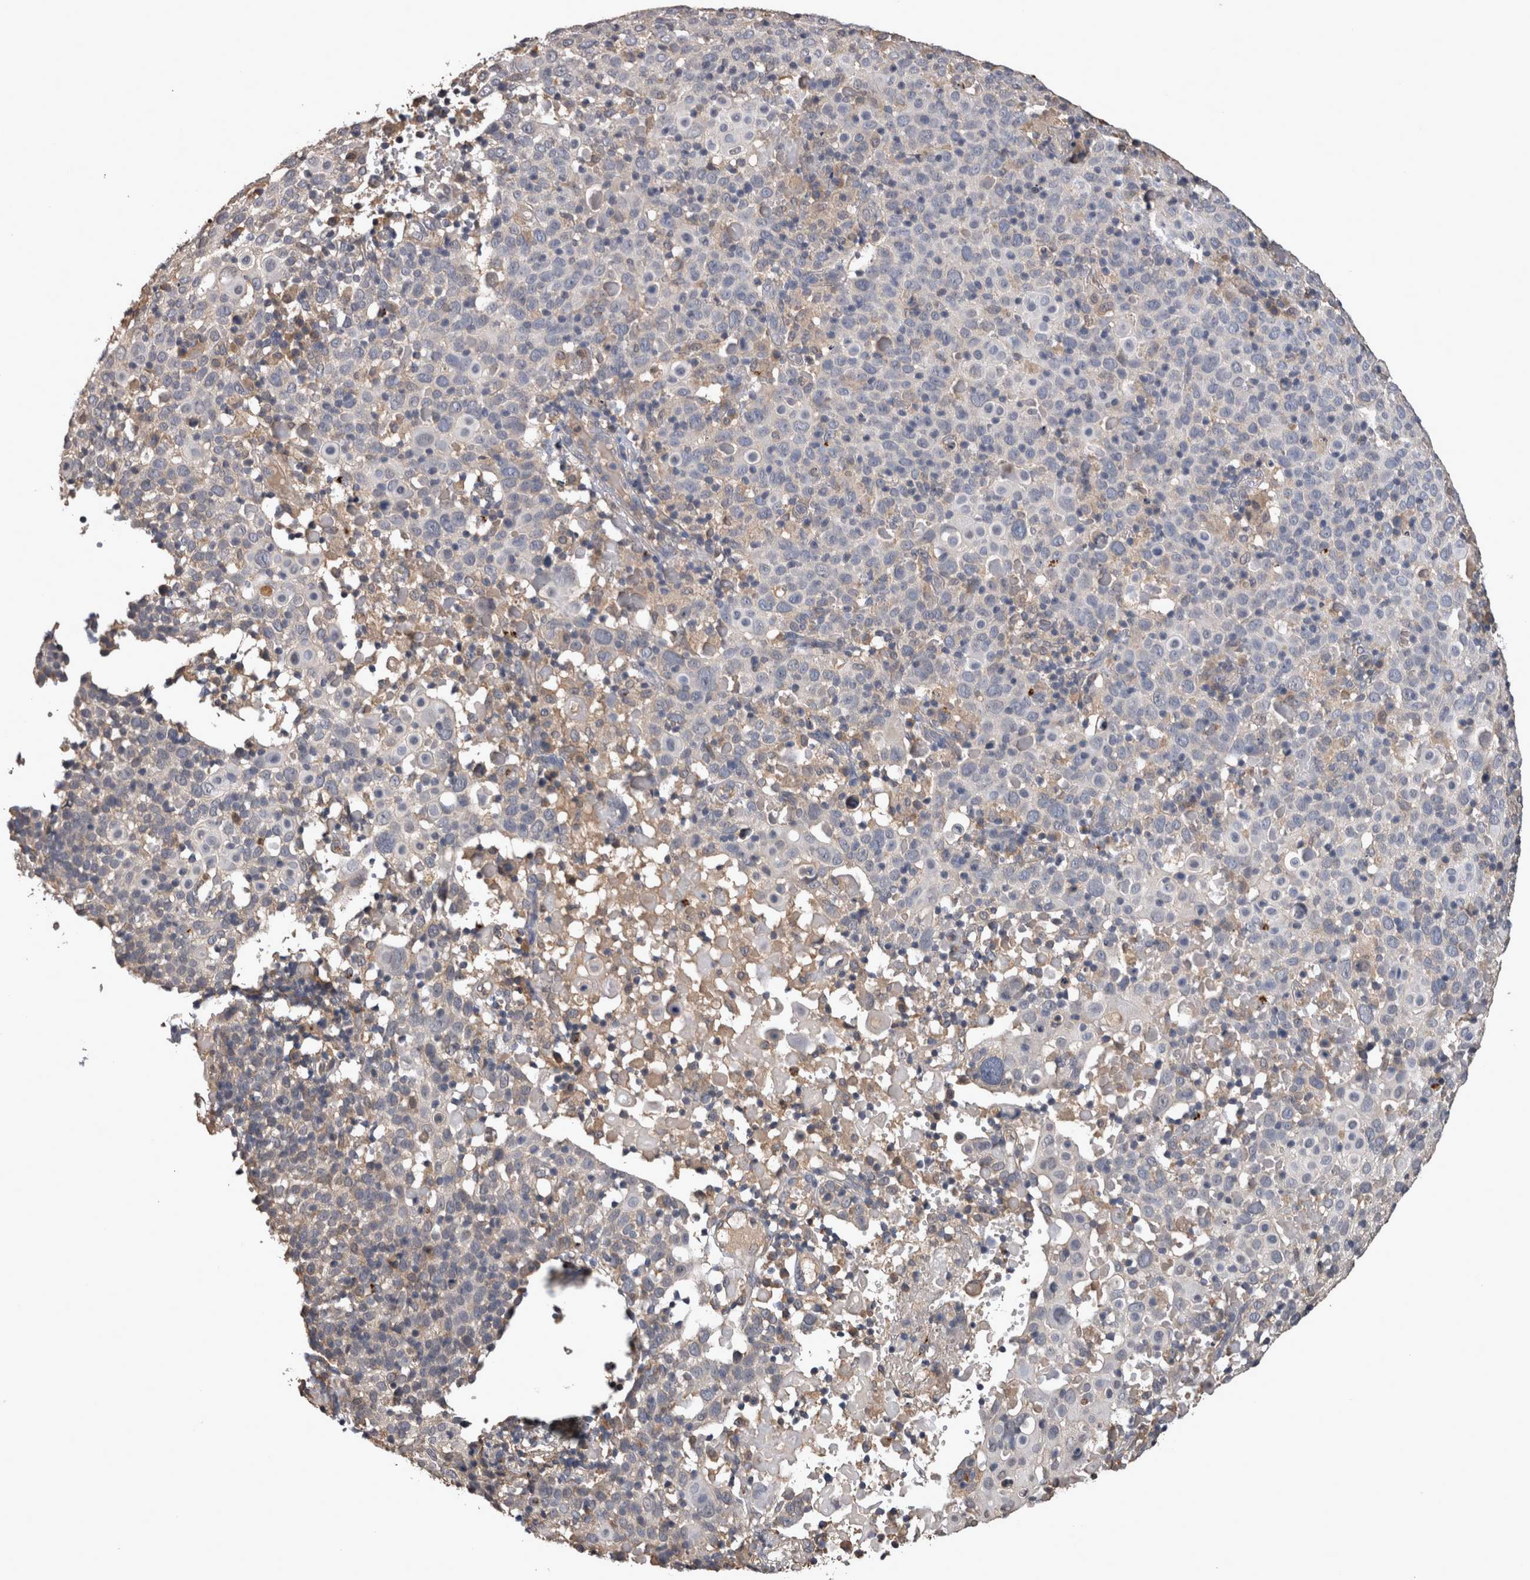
{"staining": {"intensity": "negative", "quantity": "none", "location": "none"}, "tissue": "cervical cancer", "cell_type": "Tumor cells", "image_type": "cancer", "snomed": [{"axis": "morphology", "description": "Squamous cell carcinoma, NOS"}, {"axis": "topography", "description": "Cervix"}], "caption": "This histopathology image is of cervical cancer stained with IHC to label a protein in brown with the nuclei are counter-stained blue. There is no expression in tumor cells.", "gene": "TMED7", "patient": {"sex": "female", "age": 74}}